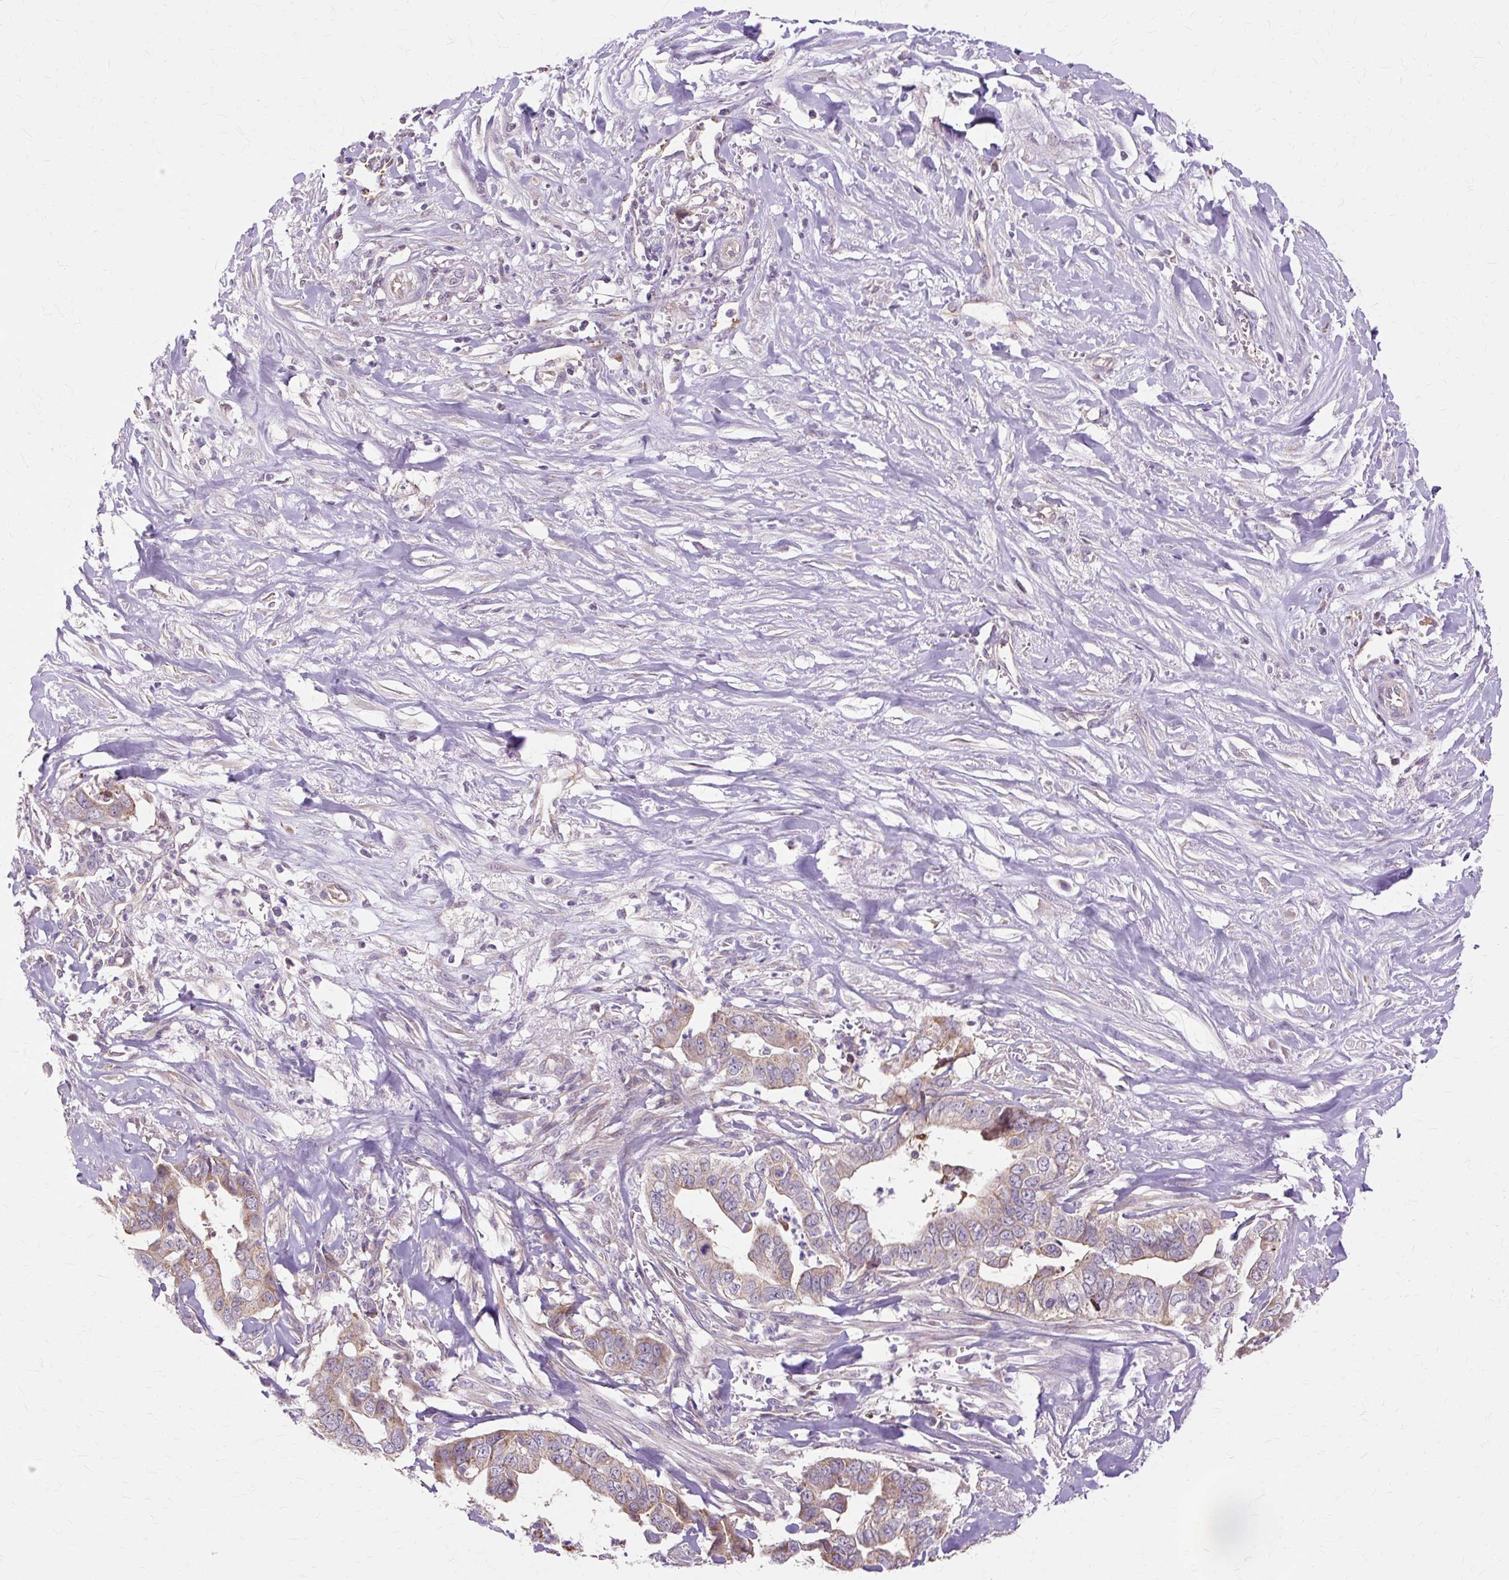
{"staining": {"intensity": "weak", "quantity": "25%-75%", "location": "cytoplasmic/membranous"}, "tissue": "liver cancer", "cell_type": "Tumor cells", "image_type": "cancer", "snomed": [{"axis": "morphology", "description": "Cholangiocarcinoma"}, {"axis": "topography", "description": "Liver"}], "caption": "DAB (3,3'-diaminobenzidine) immunohistochemical staining of human cholangiocarcinoma (liver) reveals weak cytoplasmic/membranous protein positivity in approximately 25%-75% of tumor cells. (Brightfield microscopy of DAB IHC at high magnification).", "gene": "PDZD2", "patient": {"sex": "female", "age": 79}}